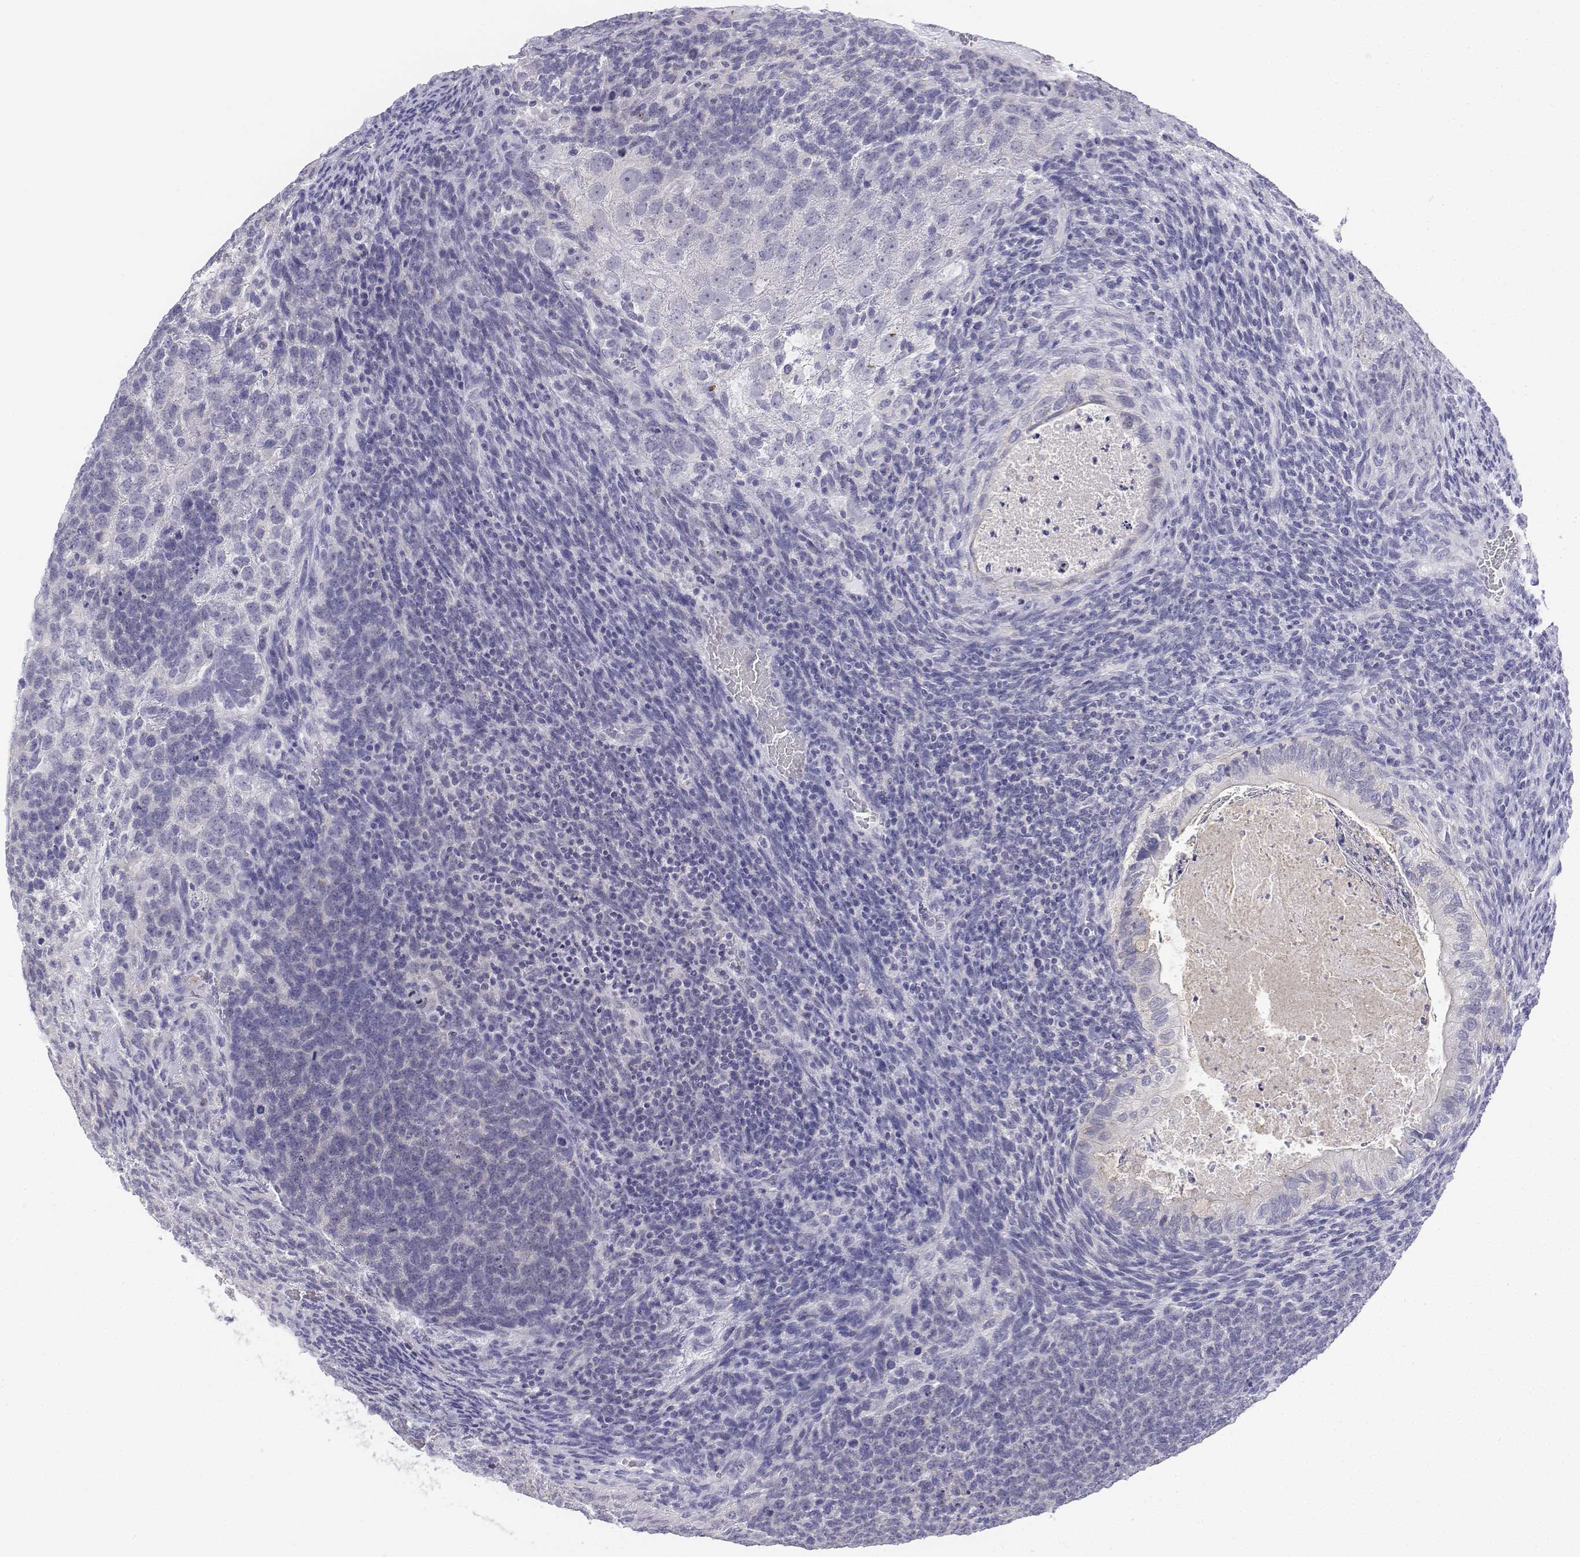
{"staining": {"intensity": "negative", "quantity": "none", "location": "none"}, "tissue": "testis cancer", "cell_type": "Tumor cells", "image_type": "cancer", "snomed": [{"axis": "morphology", "description": "Normal tissue, NOS"}, {"axis": "morphology", "description": "Carcinoma, Embryonal, NOS"}, {"axis": "topography", "description": "Testis"}, {"axis": "topography", "description": "Epididymis"}], "caption": "Tumor cells show no significant staining in embryonal carcinoma (testis).", "gene": "LGSN", "patient": {"sex": "male", "age": 23}}